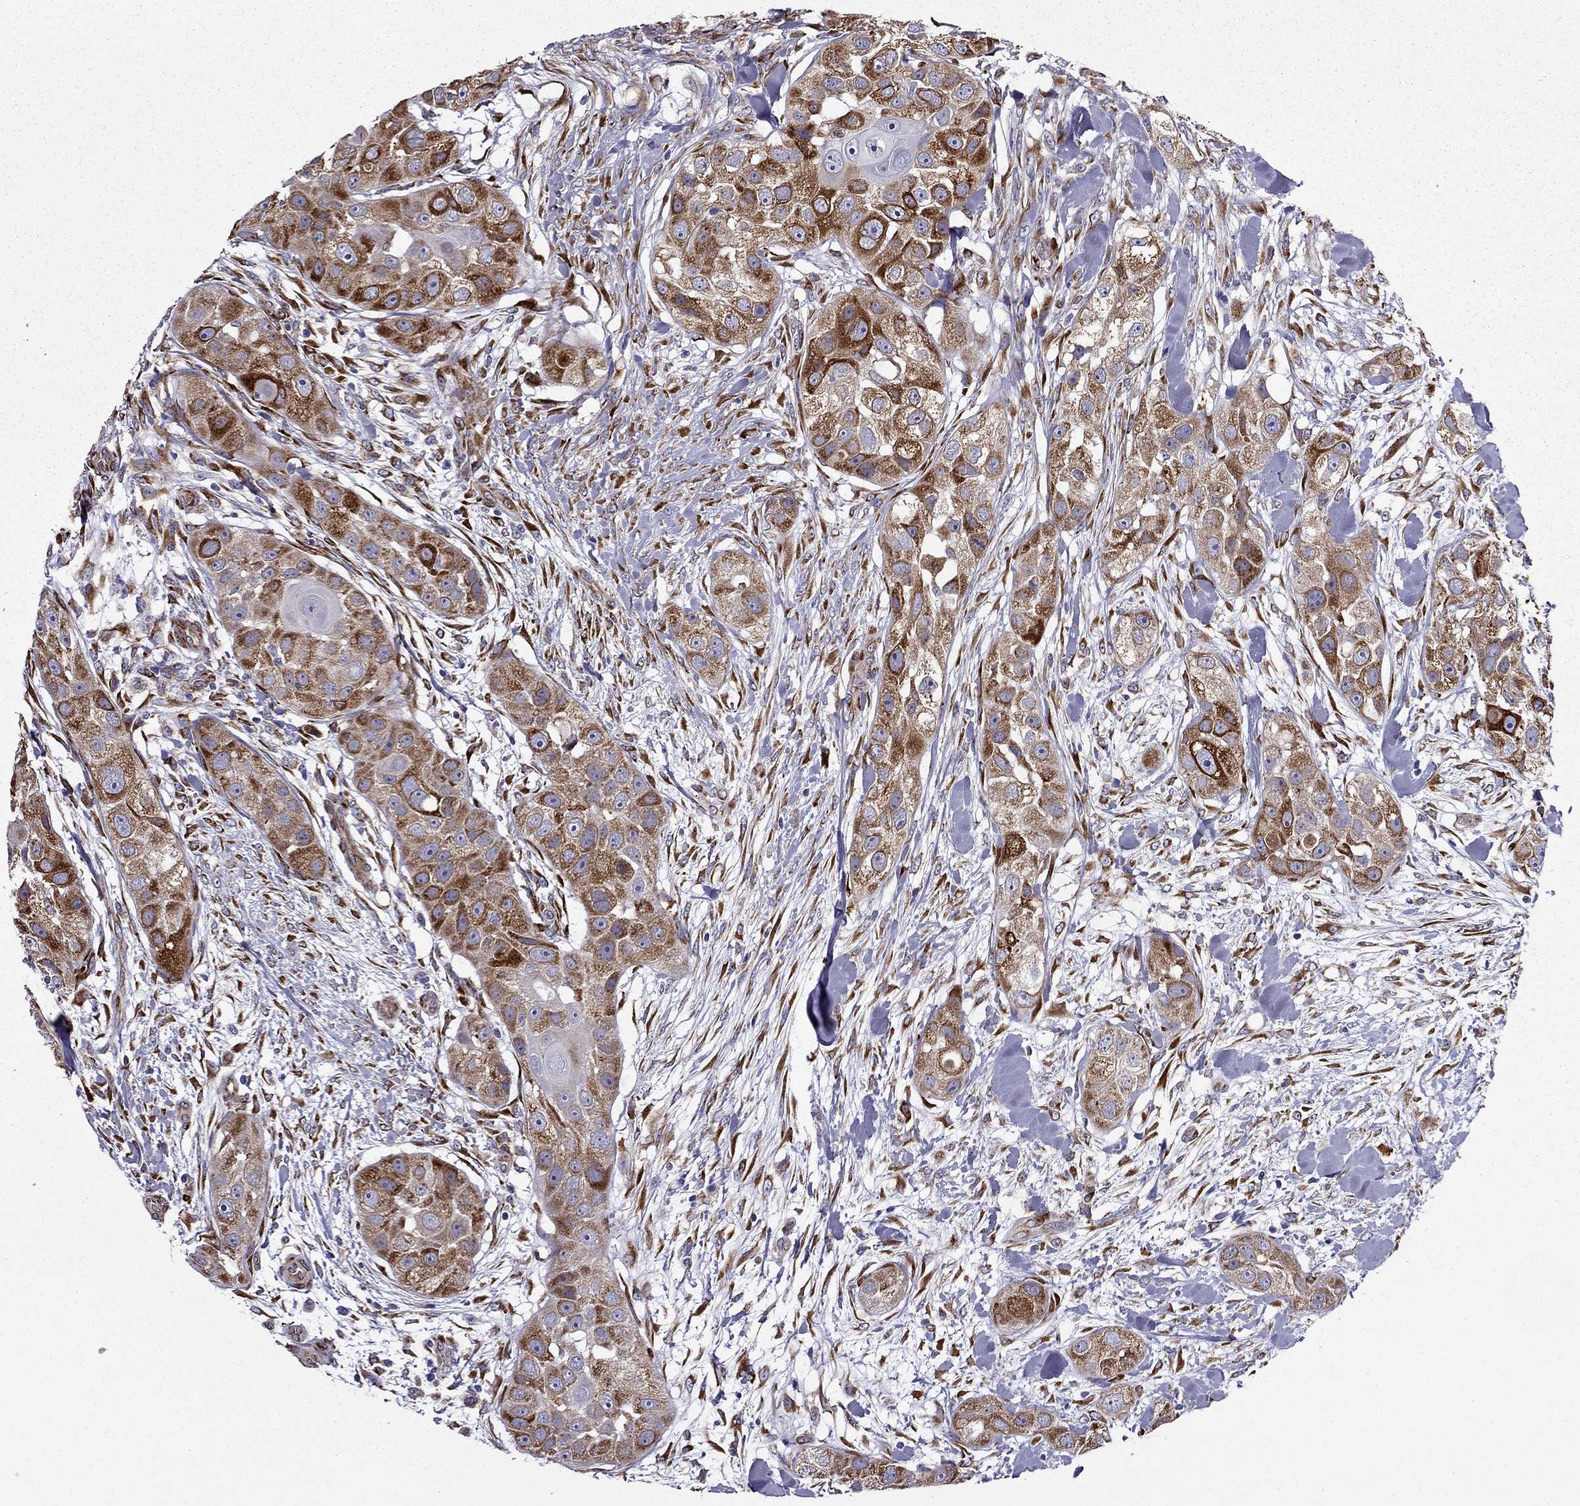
{"staining": {"intensity": "strong", "quantity": ">75%", "location": "cytoplasmic/membranous"}, "tissue": "head and neck cancer", "cell_type": "Tumor cells", "image_type": "cancer", "snomed": [{"axis": "morphology", "description": "Squamous cell carcinoma, NOS"}, {"axis": "topography", "description": "Head-Neck"}], "caption": "The image displays staining of head and neck cancer (squamous cell carcinoma), revealing strong cytoplasmic/membranous protein expression (brown color) within tumor cells.", "gene": "IKBIP", "patient": {"sex": "male", "age": 51}}